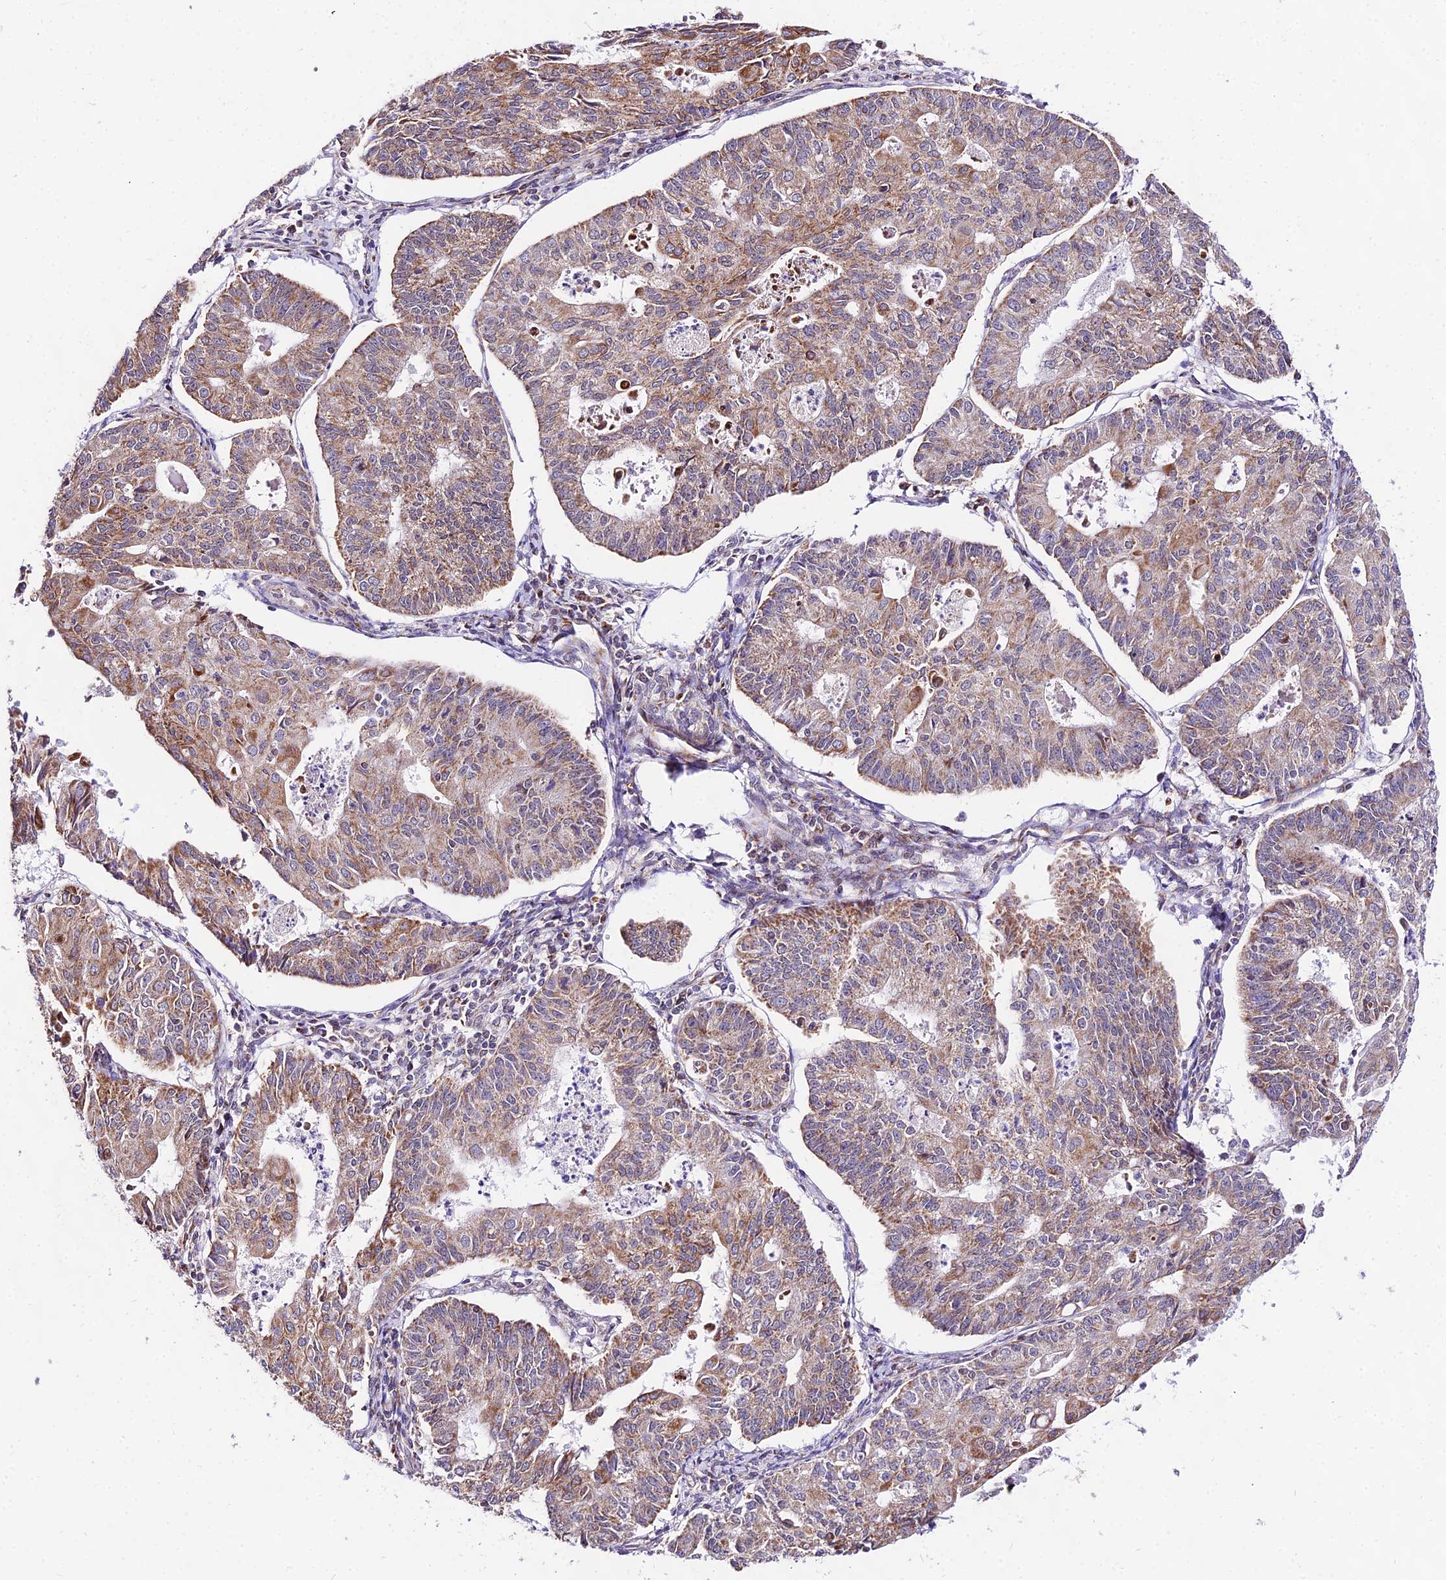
{"staining": {"intensity": "moderate", "quantity": ">75%", "location": "cytoplasmic/membranous"}, "tissue": "endometrial cancer", "cell_type": "Tumor cells", "image_type": "cancer", "snomed": [{"axis": "morphology", "description": "Adenocarcinoma, NOS"}, {"axis": "topography", "description": "Endometrium"}], "caption": "Immunohistochemical staining of endometrial cancer reveals medium levels of moderate cytoplasmic/membranous staining in approximately >75% of tumor cells. Nuclei are stained in blue.", "gene": "ATP5PB", "patient": {"sex": "female", "age": 56}}